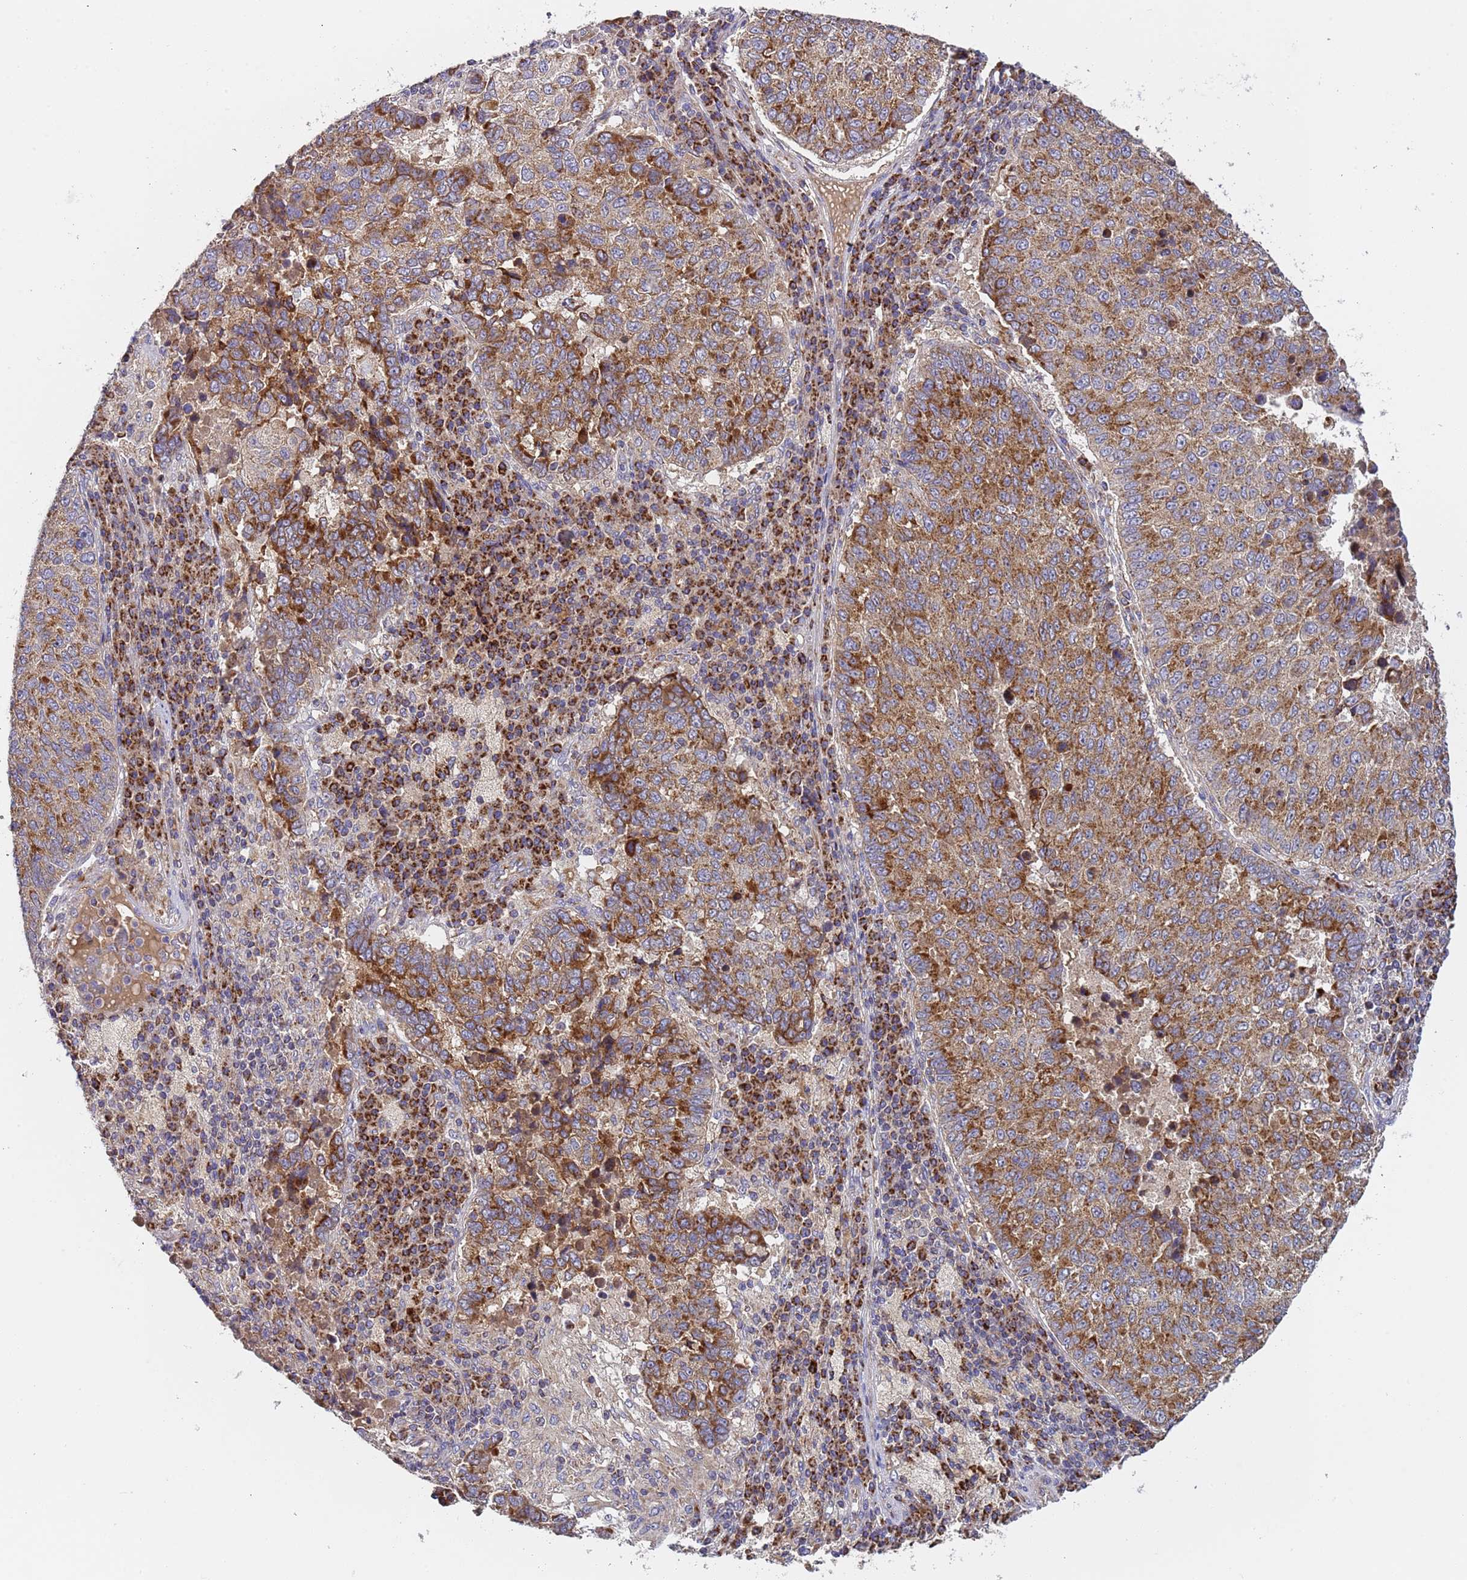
{"staining": {"intensity": "moderate", "quantity": ">75%", "location": "cytoplasmic/membranous"}, "tissue": "lung cancer", "cell_type": "Tumor cells", "image_type": "cancer", "snomed": [{"axis": "morphology", "description": "Squamous cell carcinoma, NOS"}, {"axis": "topography", "description": "Lung"}], "caption": "Human lung cancer stained with a brown dye demonstrates moderate cytoplasmic/membranous positive expression in about >75% of tumor cells.", "gene": "TMEM126A", "patient": {"sex": "male", "age": 73}}